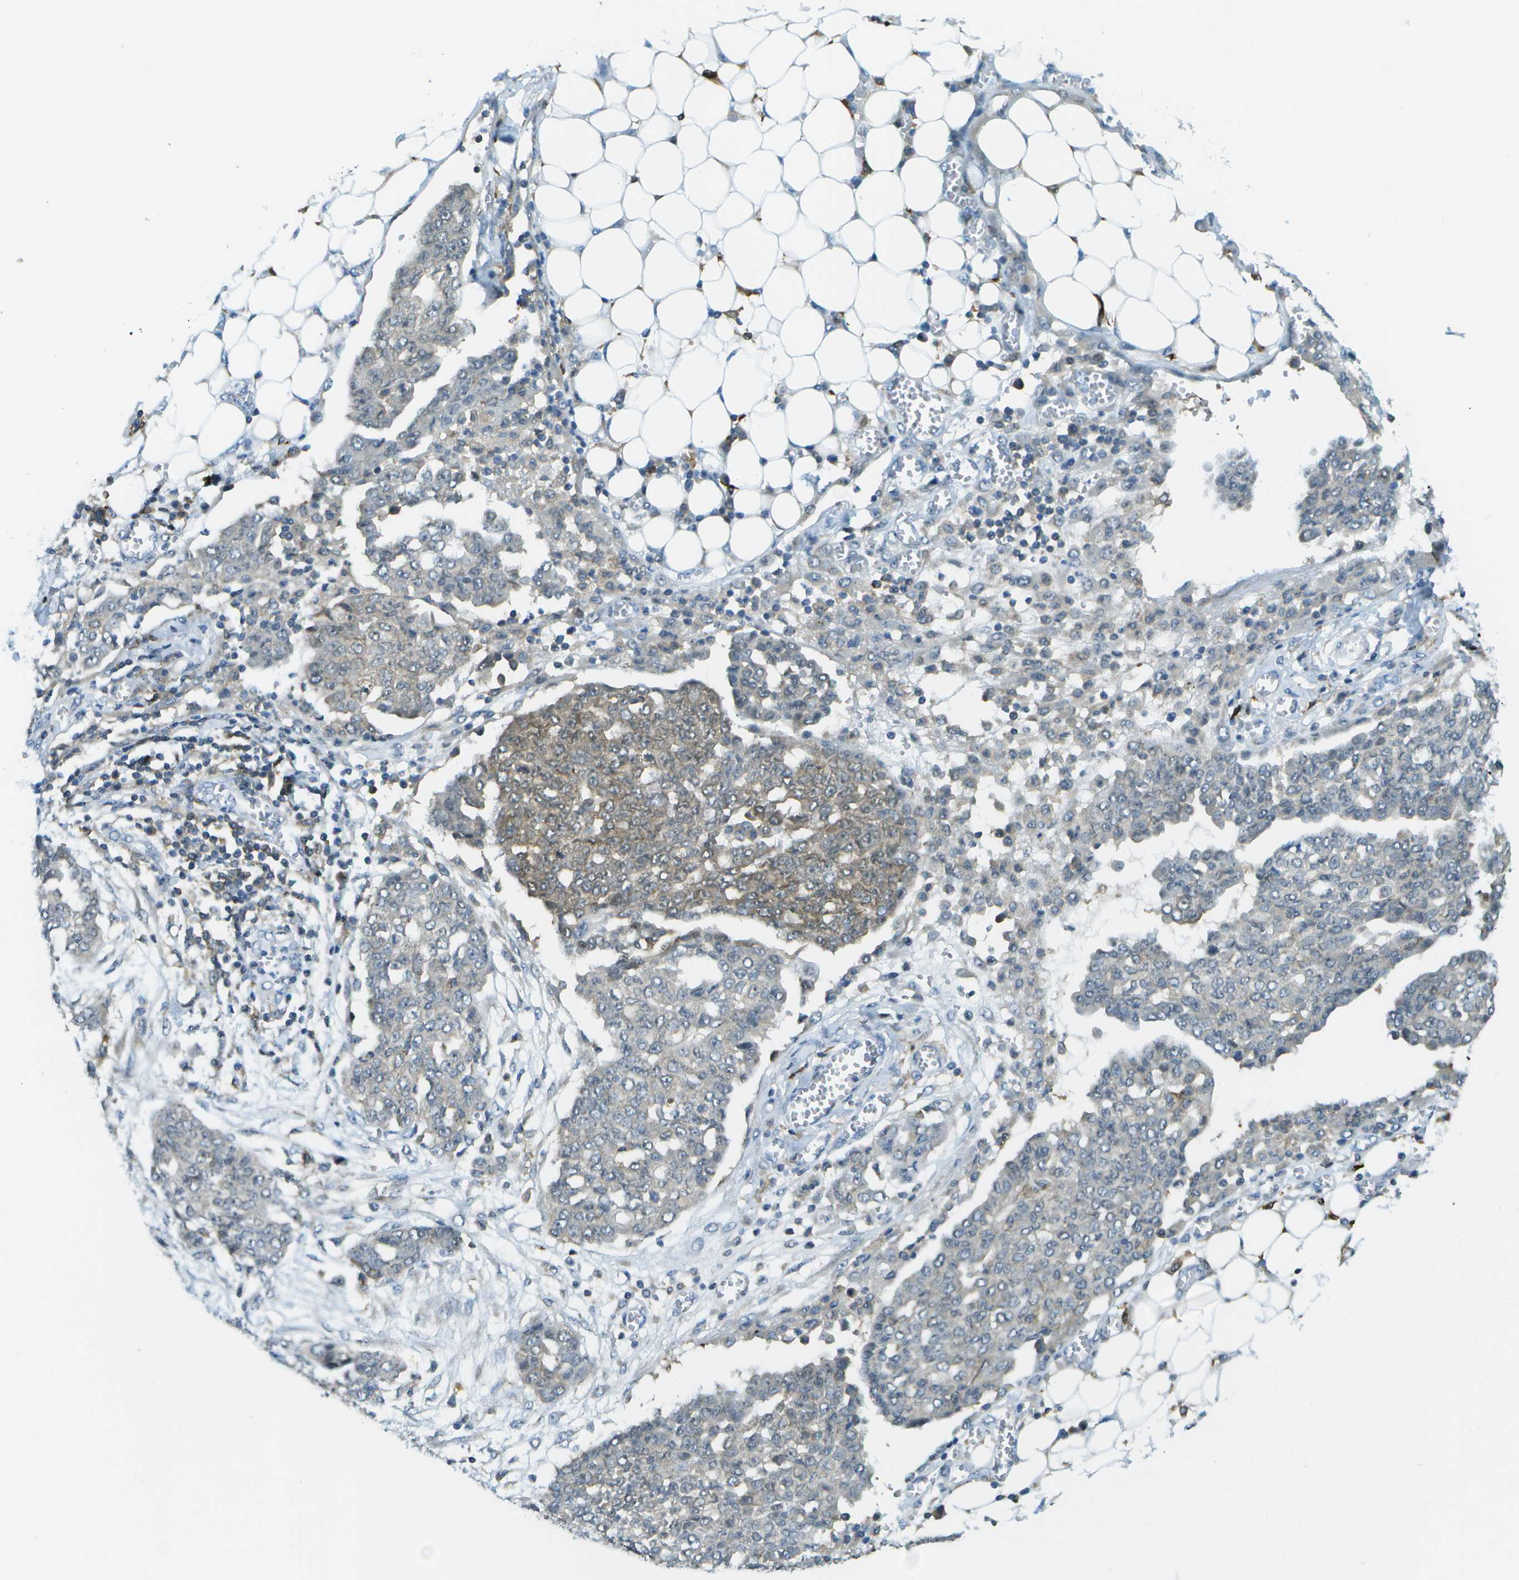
{"staining": {"intensity": "moderate", "quantity": "<25%", "location": "cytoplasmic/membranous"}, "tissue": "ovarian cancer", "cell_type": "Tumor cells", "image_type": "cancer", "snomed": [{"axis": "morphology", "description": "Cystadenocarcinoma, serous, NOS"}, {"axis": "topography", "description": "Soft tissue"}, {"axis": "topography", "description": "Ovary"}], "caption": "Moderate cytoplasmic/membranous staining for a protein is seen in approximately <25% of tumor cells of serous cystadenocarcinoma (ovarian) using IHC.", "gene": "CDH23", "patient": {"sex": "female", "age": 57}}